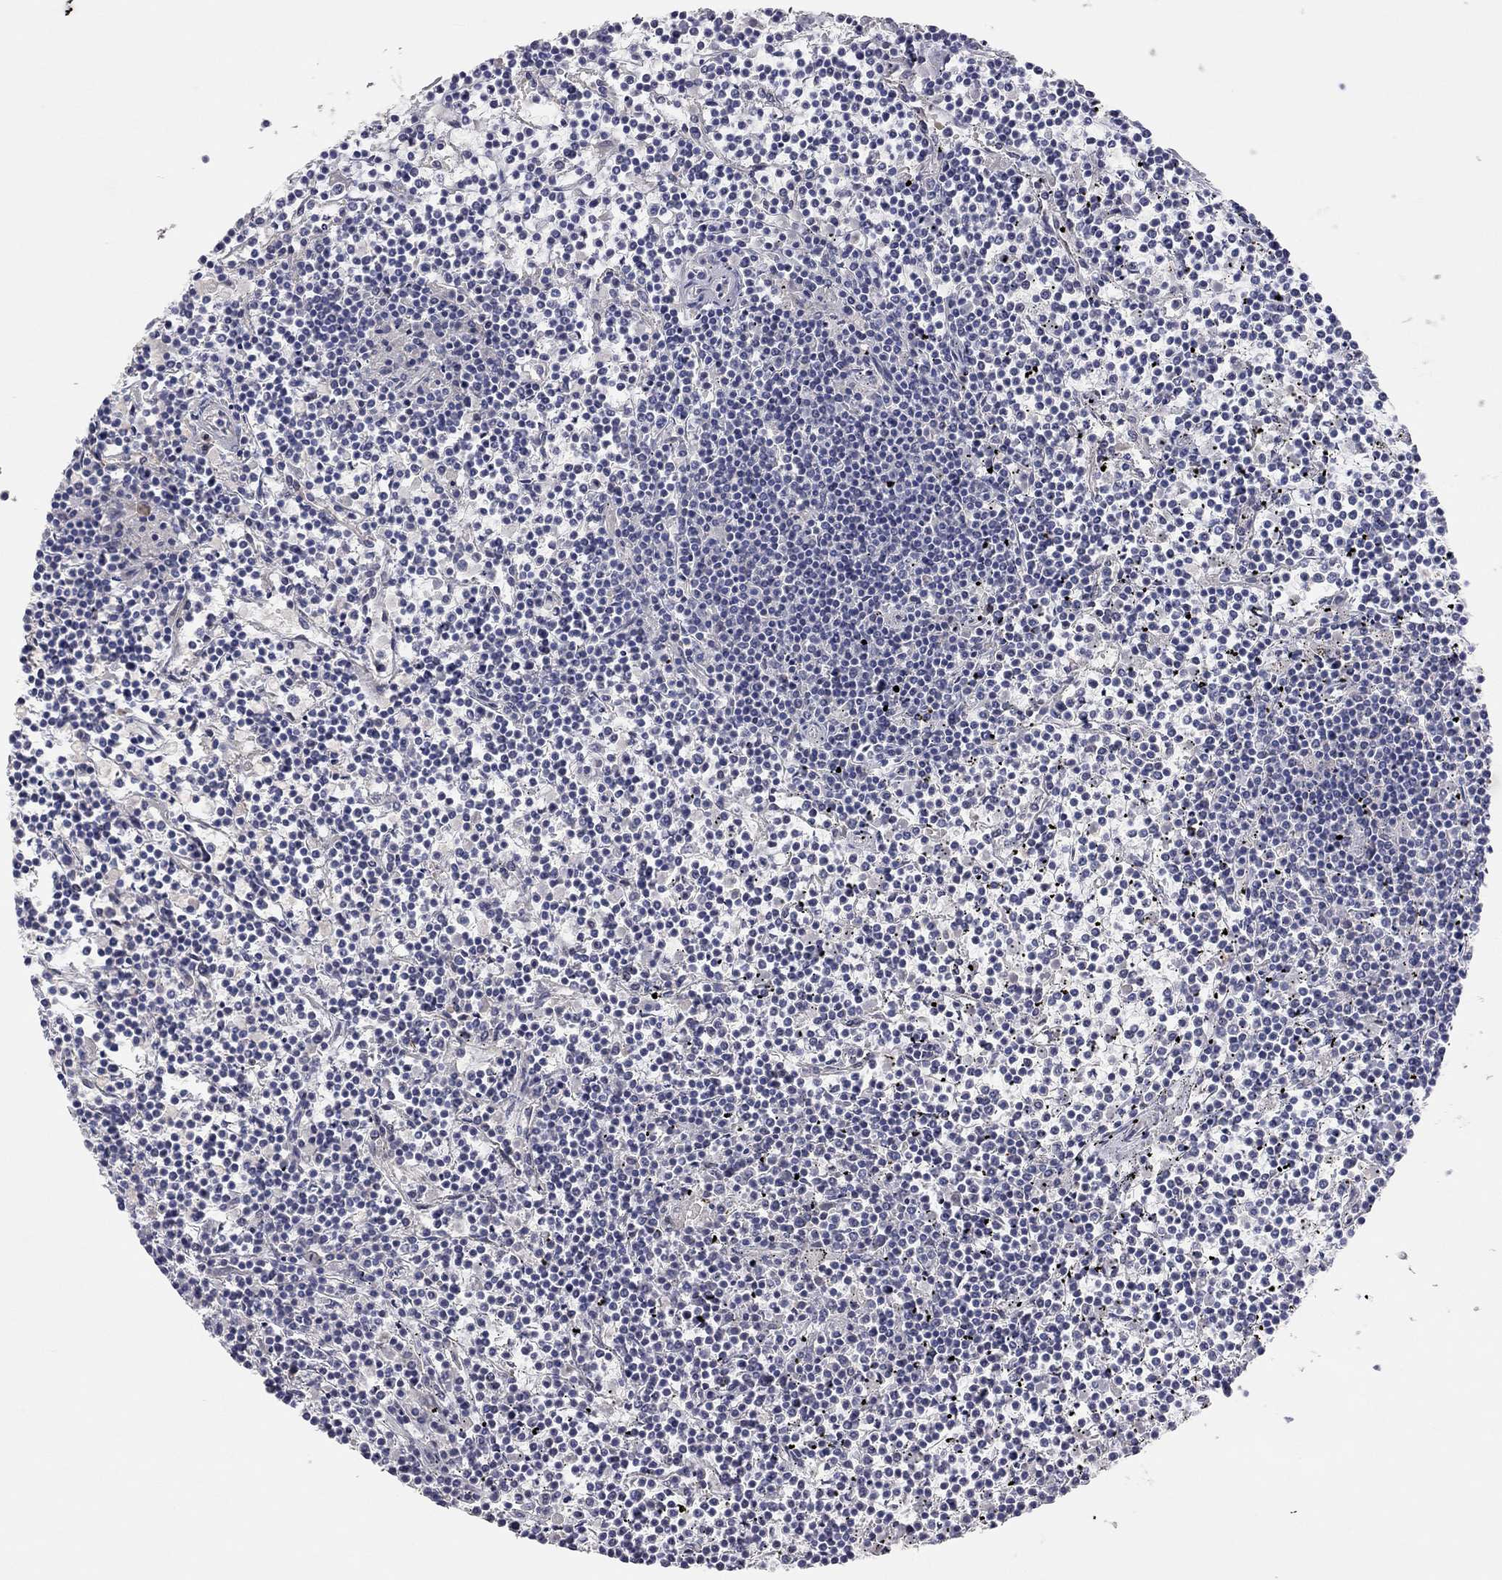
{"staining": {"intensity": "negative", "quantity": "none", "location": "none"}, "tissue": "lymphoma", "cell_type": "Tumor cells", "image_type": "cancer", "snomed": [{"axis": "morphology", "description": "Malignant lymphoma, non-Hodgkin's type, Low grade"}, {"axis": "topography", "description": "Spleen"}], "caption": "High magnification brightfield microscopy of low-grade malignant lymphoma, non-Hodgkin's type stained with DAB (3,3'-diaminobenzidine) (brown) and counterstained with hematoxylin (blue): tumor cells show no significant staining. The staining was performed using DAB to visualize the protein expression in brown, while the nuclei were stained in blue with hematoxylin (Magnification: 20x).", "gene": "KCNB1", "patient": {"sex": "female", "age": 19}}